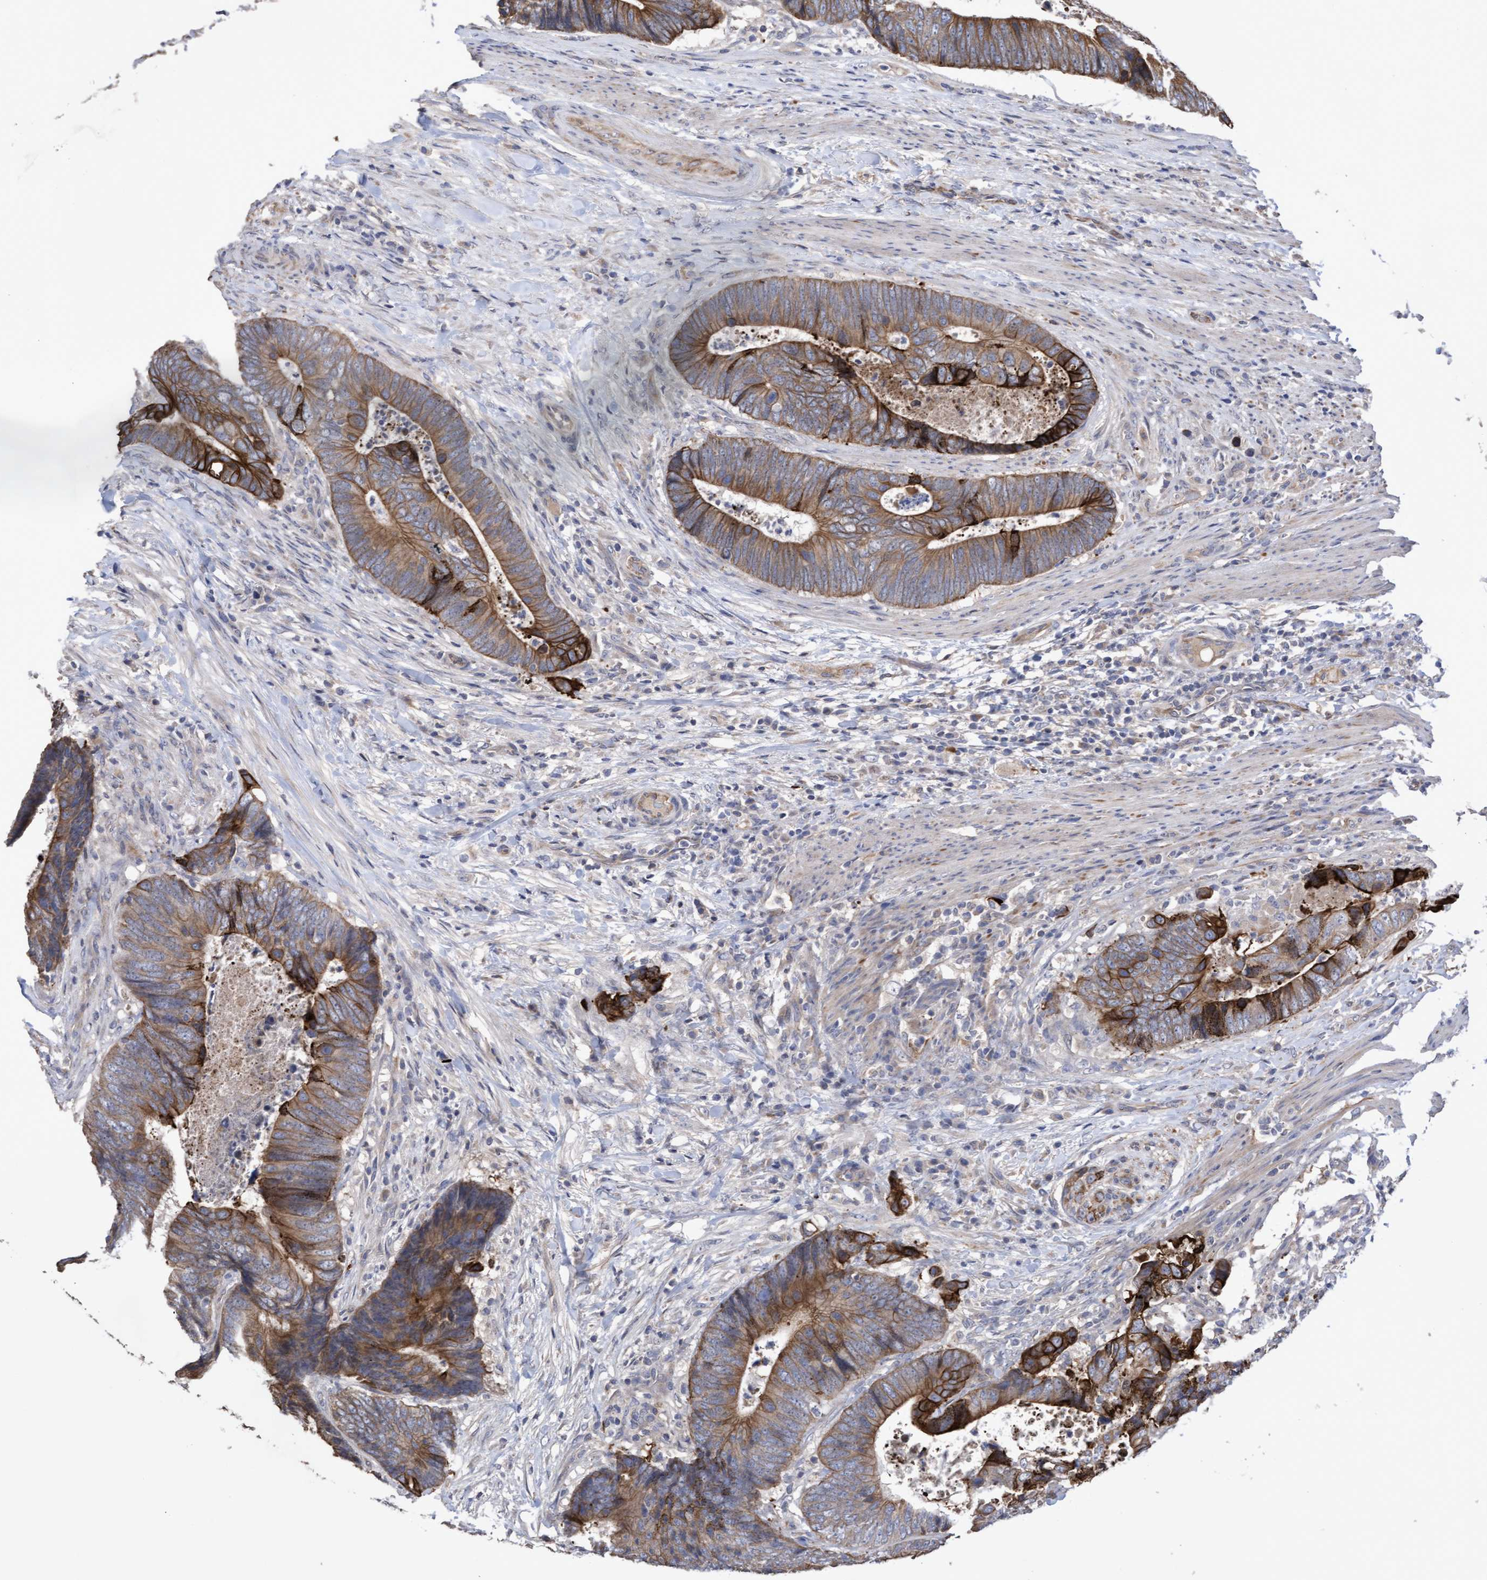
{"staining": {"intensity": "moderate", "quantity": ">75%", "location": "cytoplasmic/membranous"}, "tissue": "colorectal cancer", "cell_type": "Tumor cells", "image_type": "cancer", "snomed": [{"axis": "morphology", "description": "Adenocarcinoma, NOS"}, {"axis": "topography", "description": "Colon"}], "caption": "Colorectal cancer stained for a protein shows moderate cytoplasmic/membranous positivity in tumor cells.", "gene": "KRT24", "patient": {"sex": "male", "age": 56}}